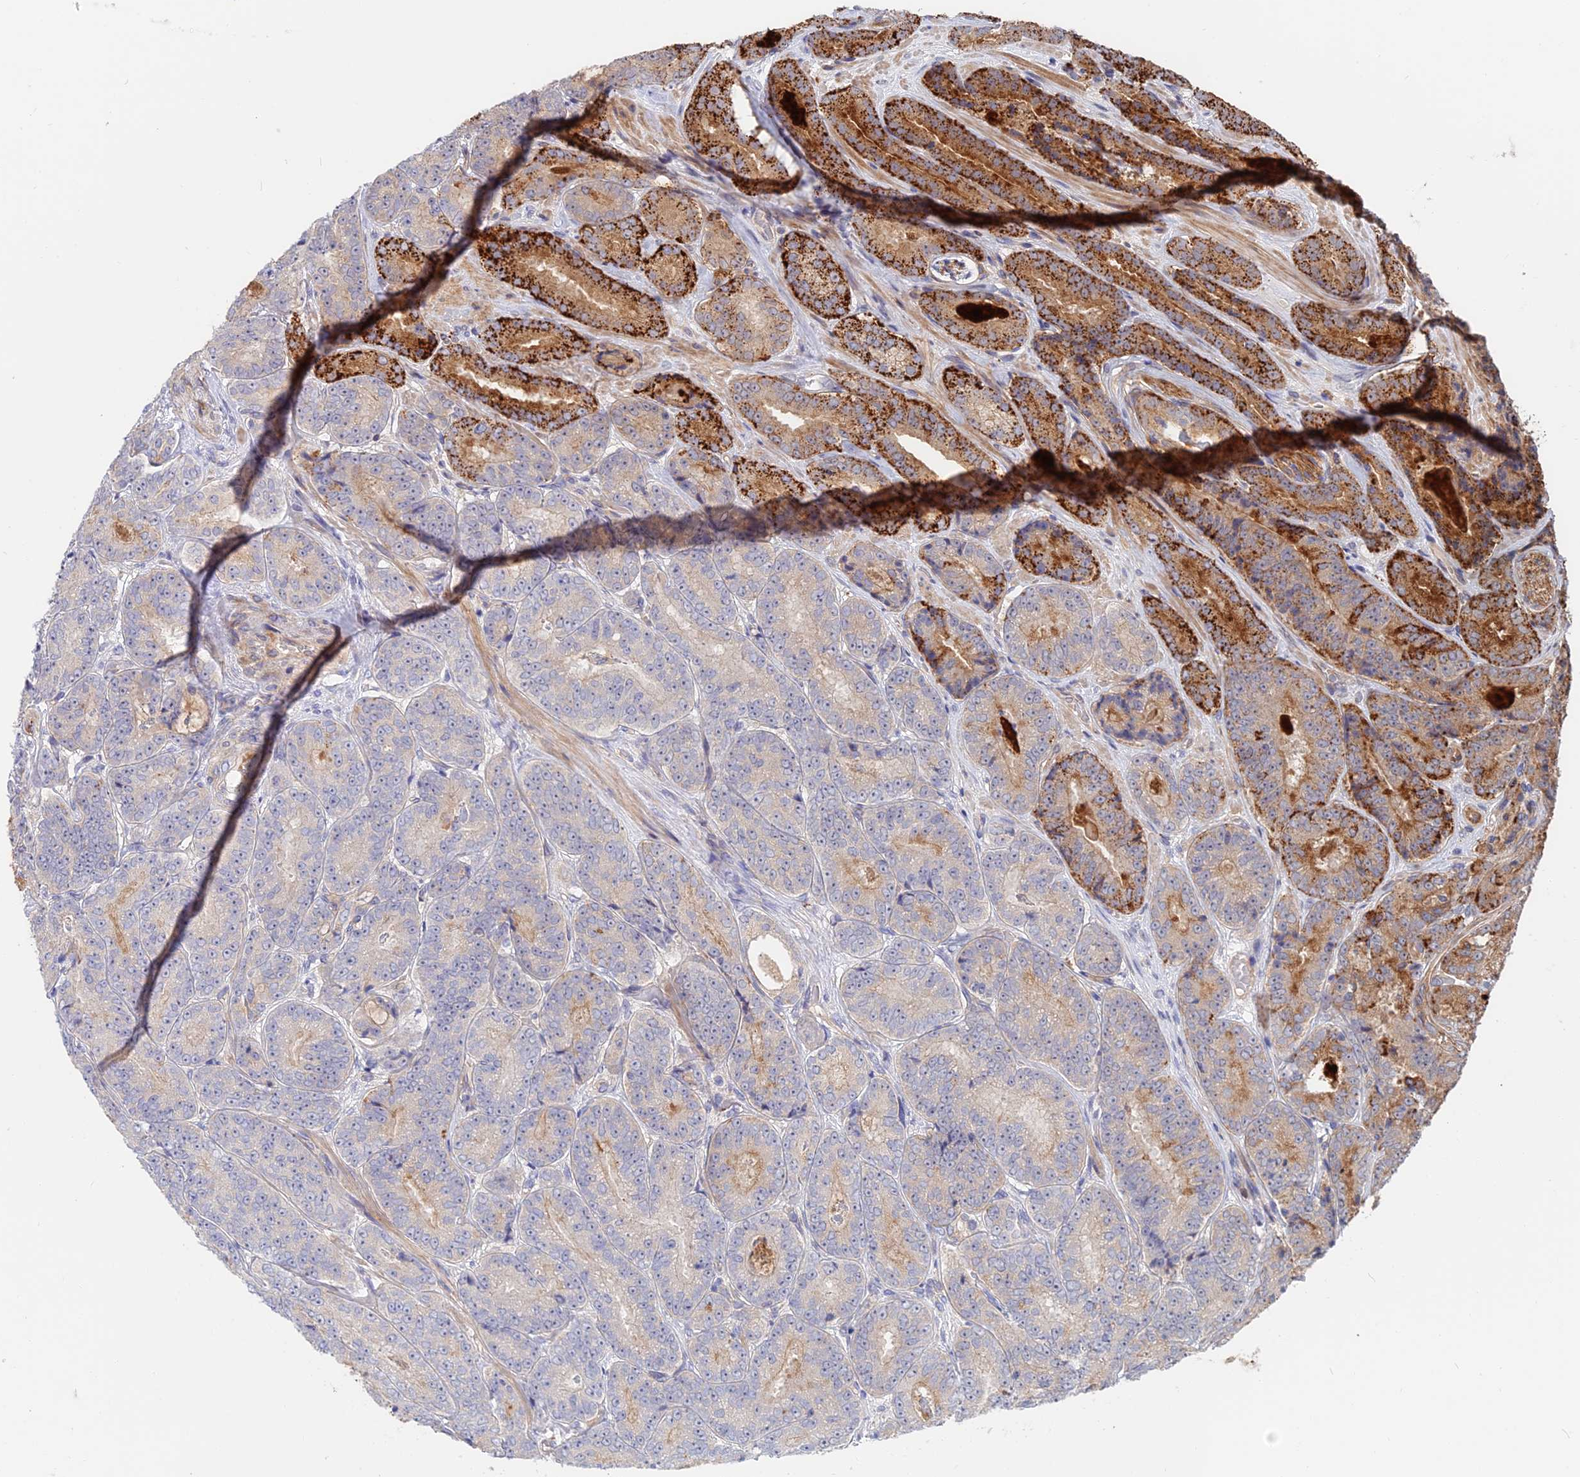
{"staining": {"intensity": "strong", "quantity": "25%-75%", "location": "cytoplasmic/membranous"}, "tissue": "prostate cancer", "cell_type": "Tumor cells", "image_type": "cancer", "snomed": [{"axis": "morphology", "description": "Adenocarcinoma, High grade"}, {"axis": "topography", "description": "Prostate"}], "caption": "Human prostate high-grade adenocarcinoma stained with a protein marker reveals strong staining in tumor cells.", "gene": "TRIM43B", "patient": {"sex": "male", "age": 72}}